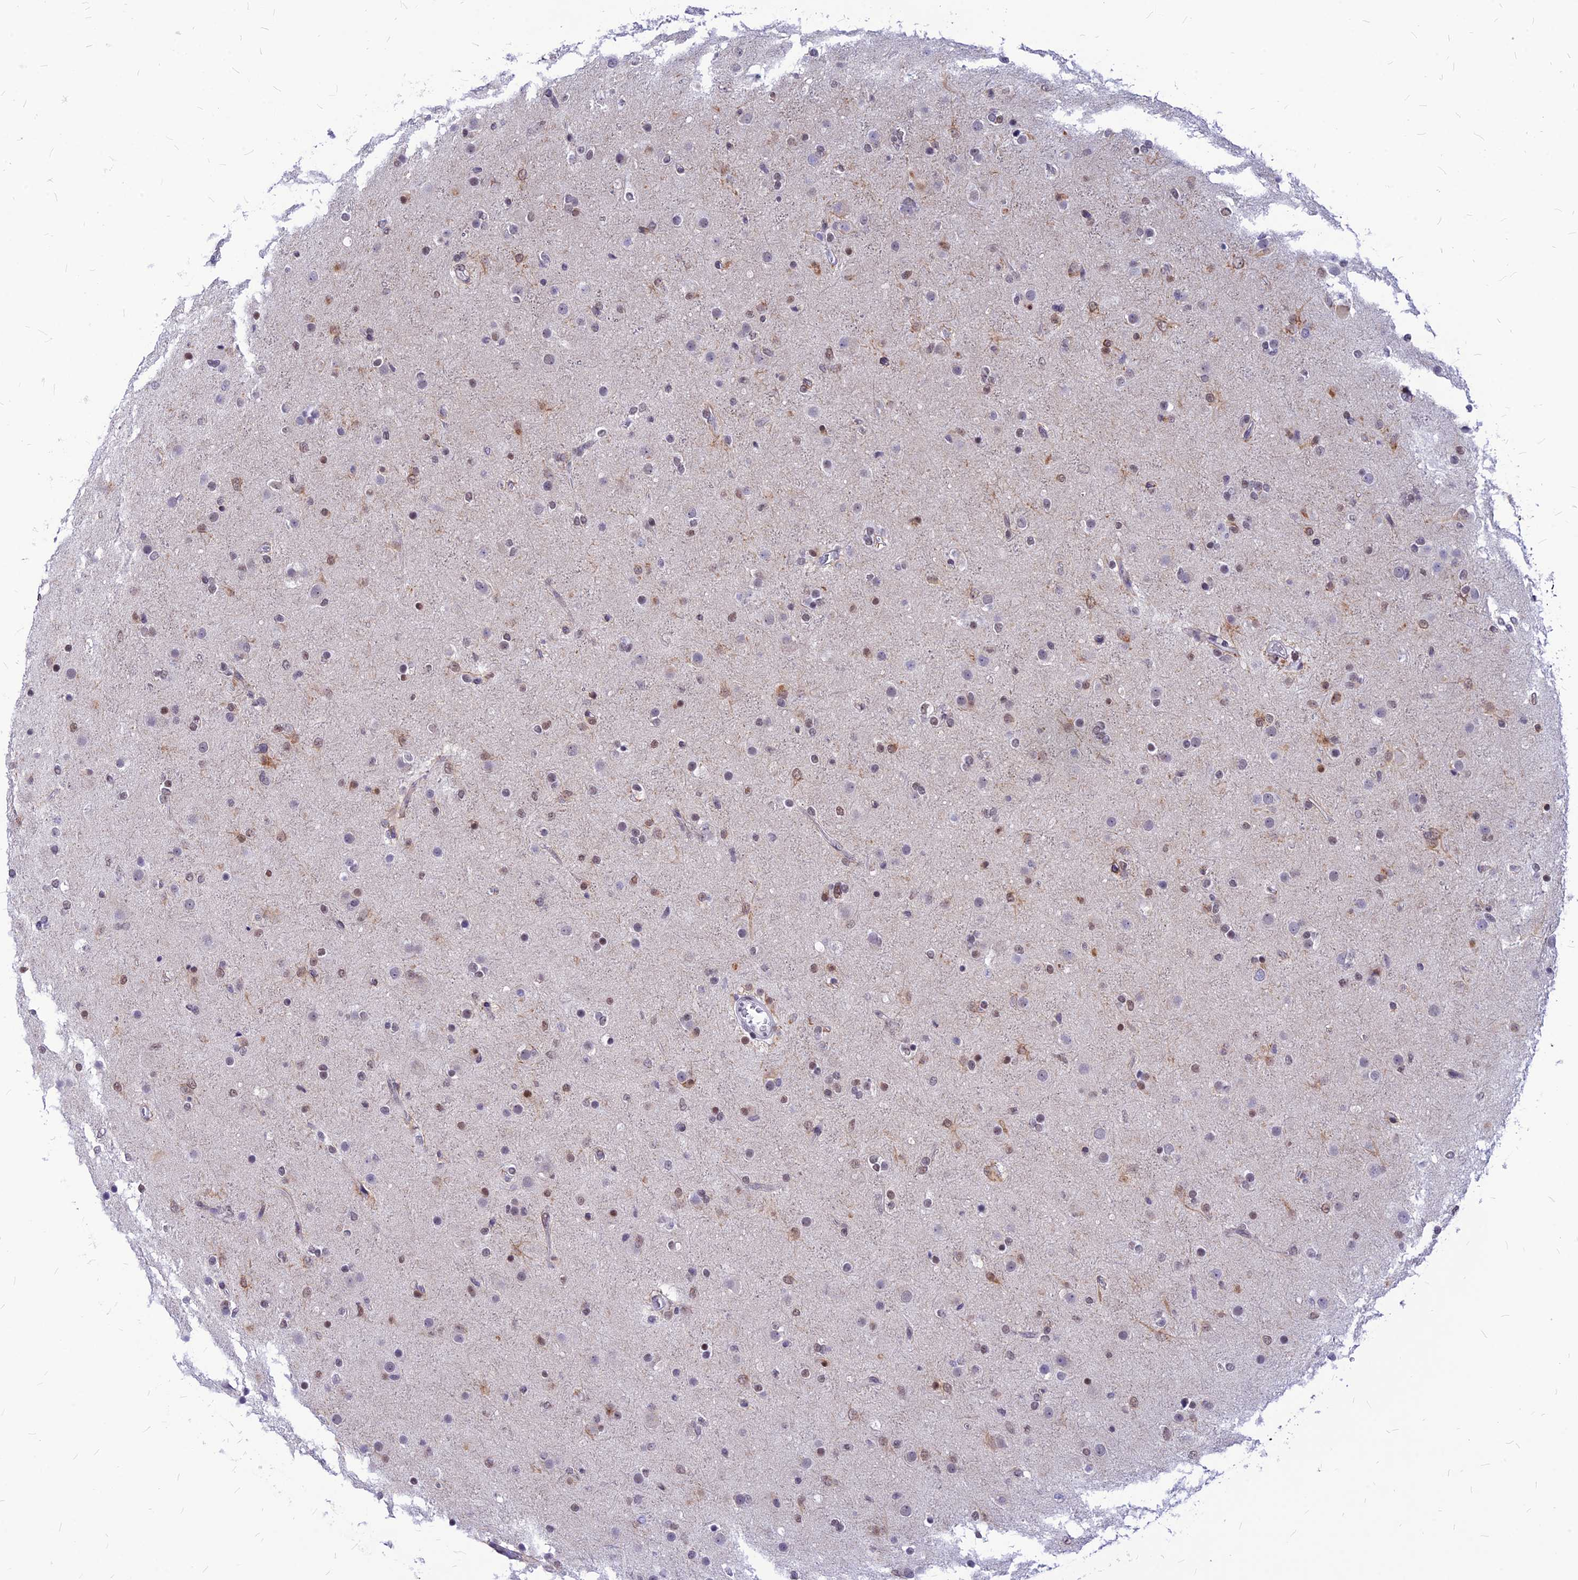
{"staining": {"intensity": "moderate", "quantity": "<25%", "location": "nuclear"}, "tissue": "glioma", "cell_type": "Tumor cells", "image_type": "cancer", "snomed": [{"axis": "morphology", "description": "Glioma, malignant, Low grade"}, {"axis": "topography", "description": "Brain"}], "caption": "Protein expression analysis of low-grade glioma (malignant) shows moderate nuclear expression in approximately <25% of tumor cells.", "gene": "KCTD13", "patient": {"sex": "male", "age": 65}}